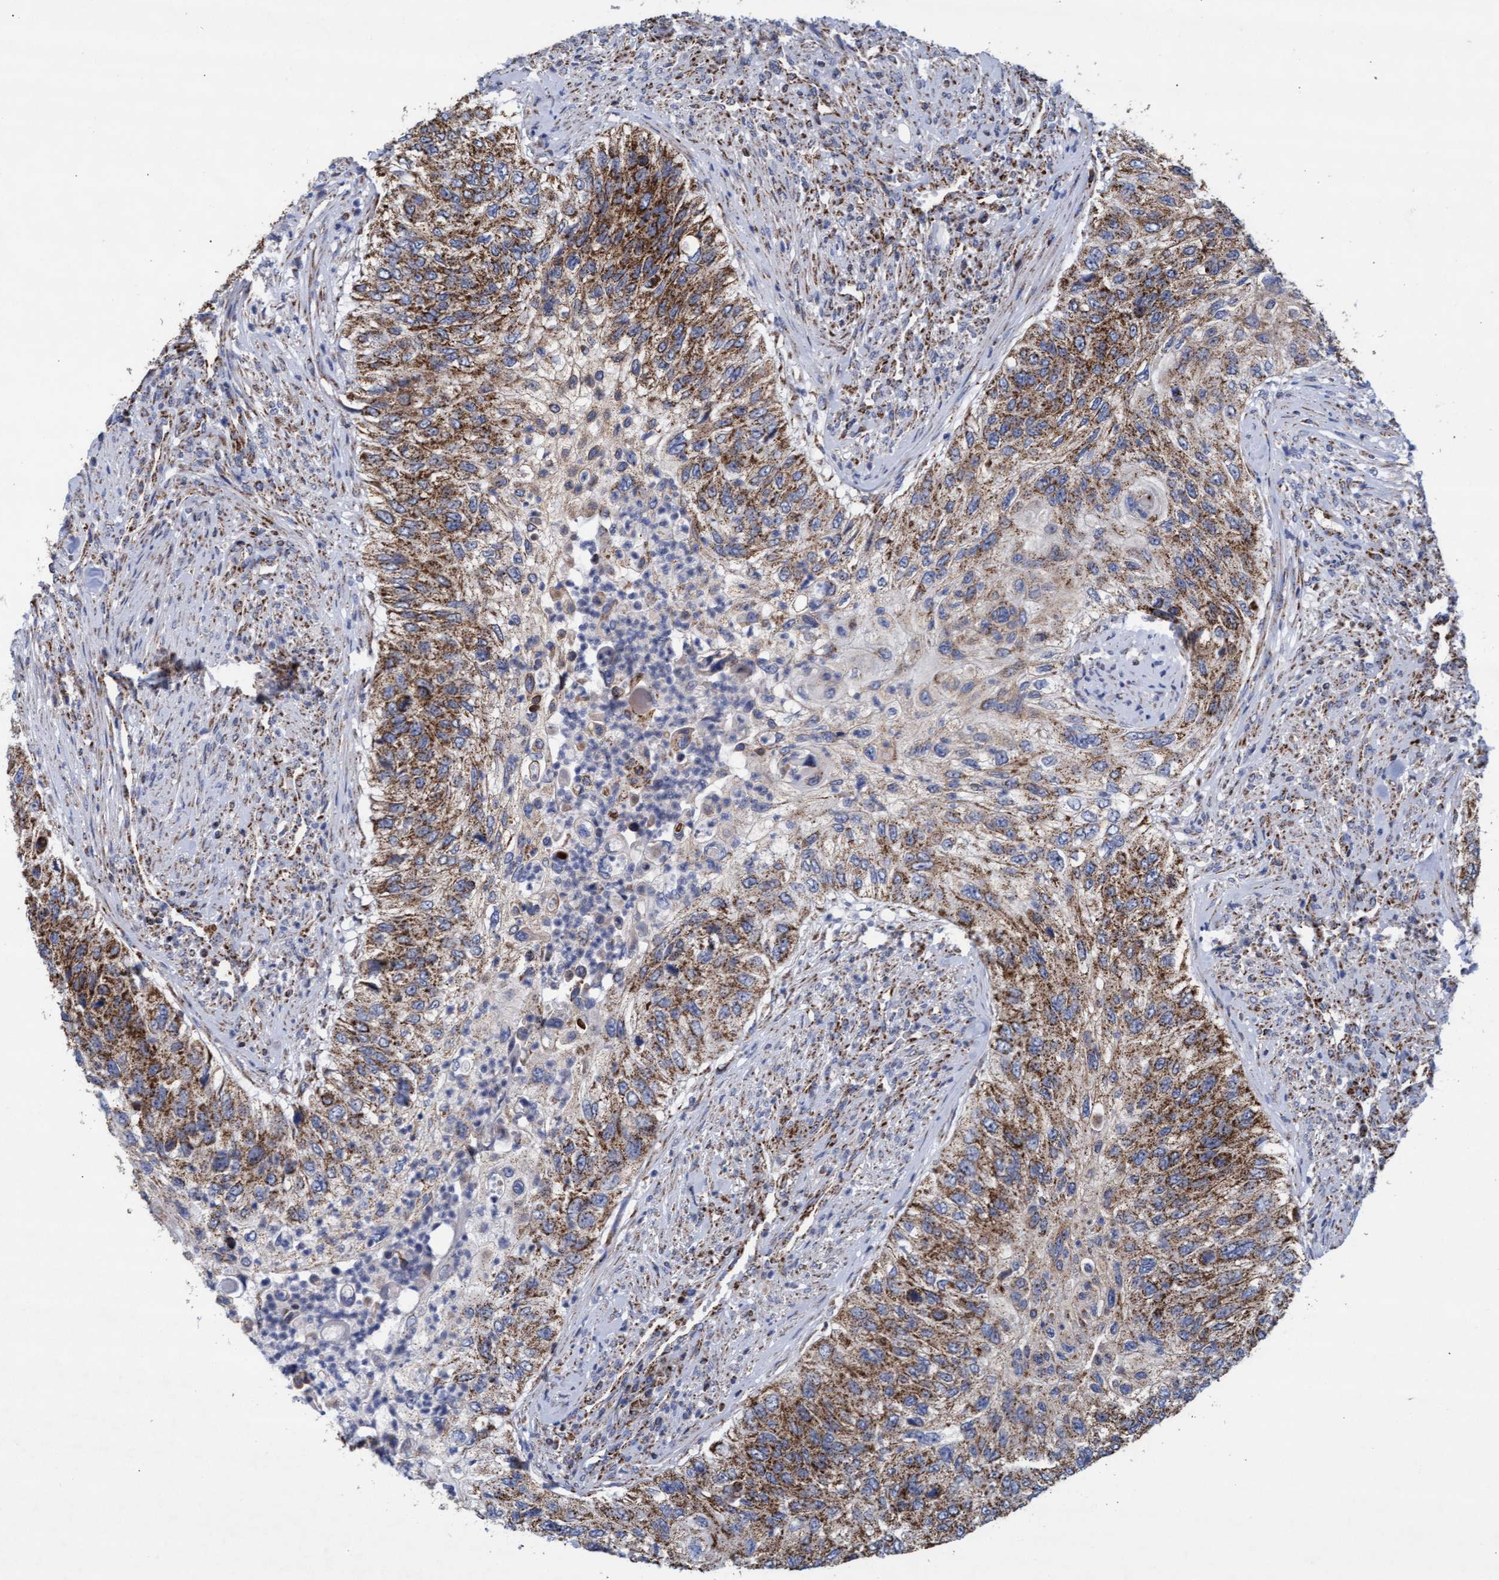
{"staining": {"intensity": "moderate", "quantity": ">75%", "location": "cytoplasmic/membranous"}, "tissue": "urothelial cancer", "cell_type": "Tumor cells", "image_type": "cancer", "snomed": [{"axis": "morphology", "description": "Urothelial carcinoma, High grade"}, {"axis": "topography", "description": "Urinary bladder"}], "caption": "Urothelial cancer stained for a protein demonstrates moderate cytoplasmic/membranous positivity in tumor cells. The staining is performed using DAB brown chromogen to label protein expression. The nuclei are counter-stained blue using hematoxylin.", "gene": "MRPL38", "patient": {"sex": "female", "age": 60}}